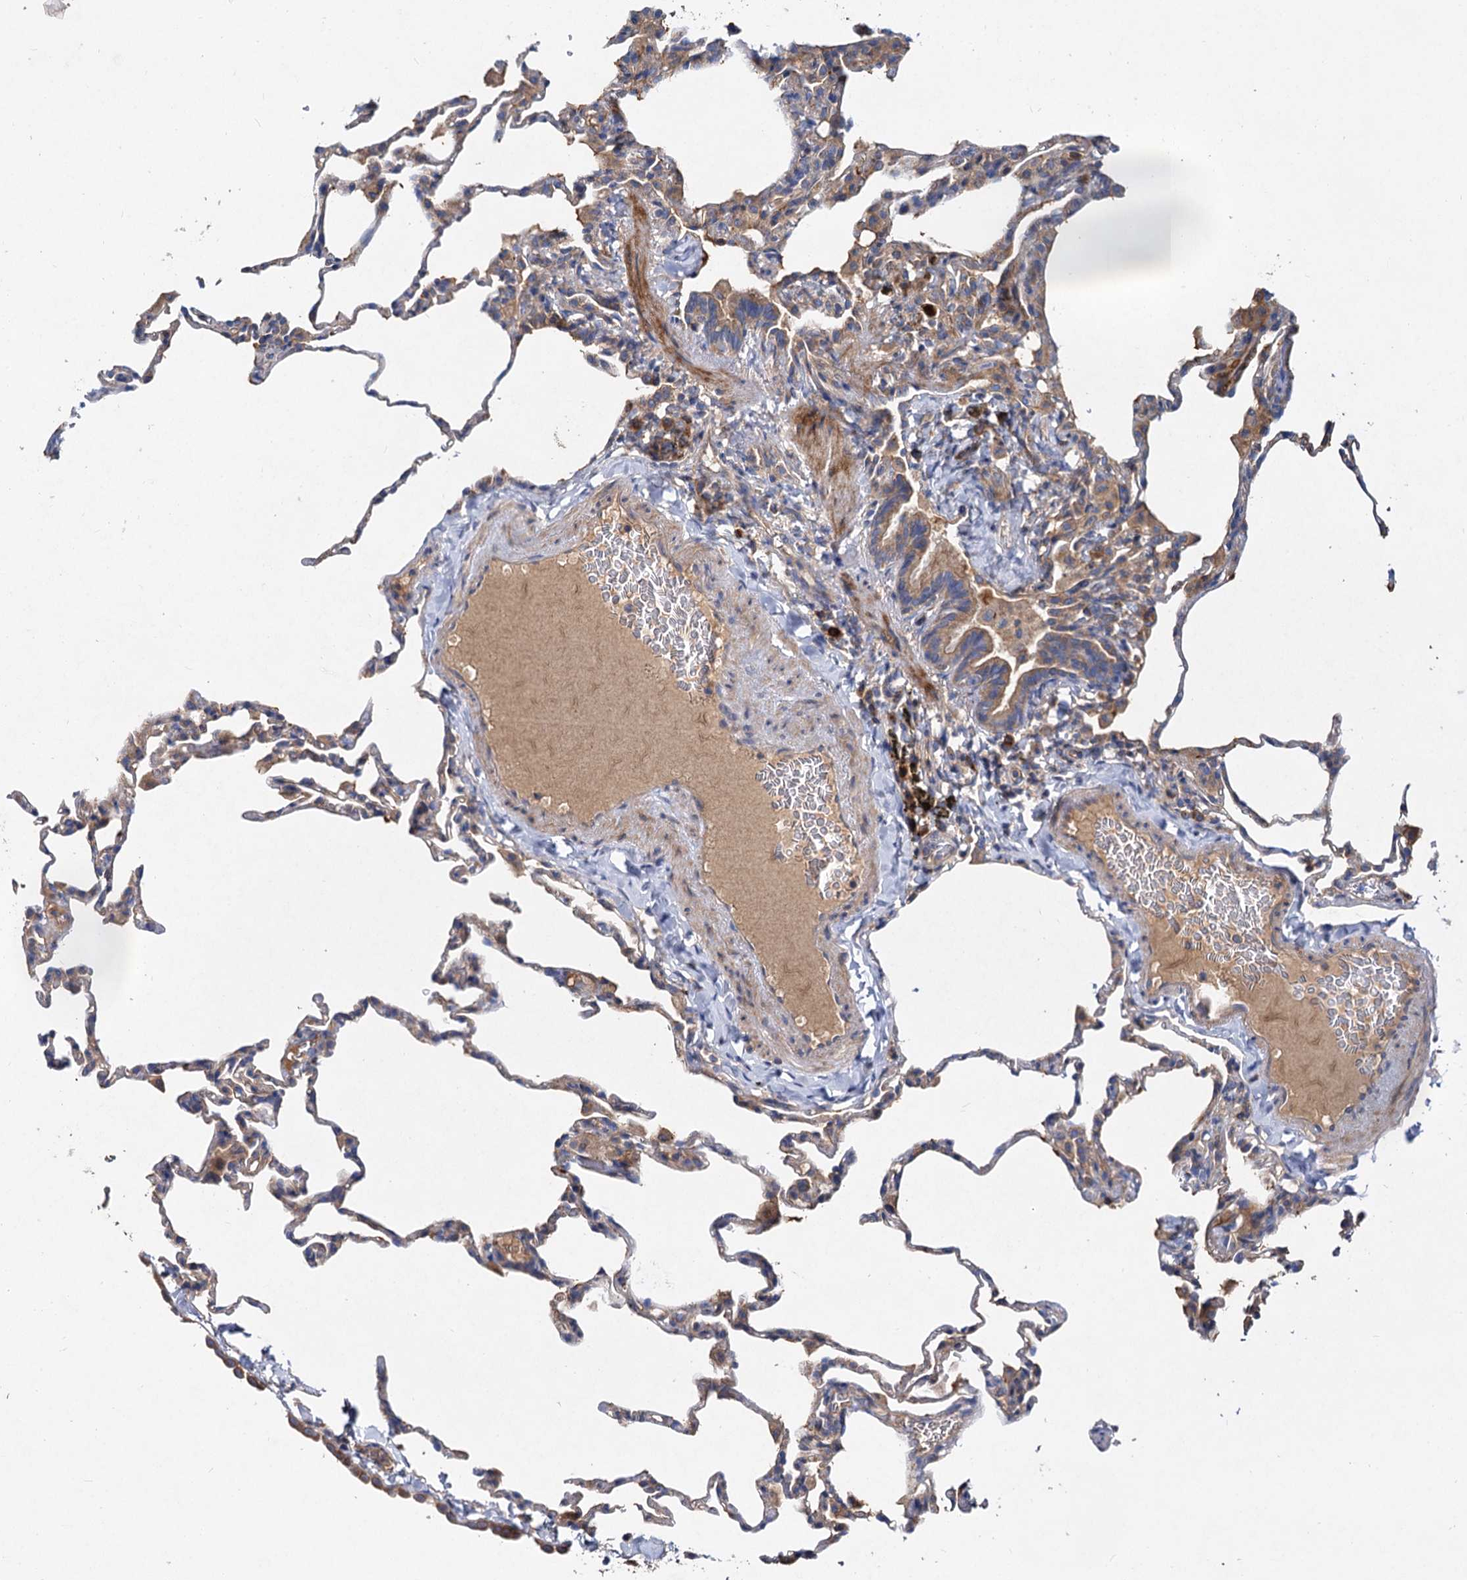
{"staining": {"intensity": "weak", "quantity": "25%-75%", "location": "cytoplasmic/membranous"}, "tissue": "lung", "cell_type": "Alveolar cells", "image_type": "normal", "snomed": [{"axis": "morphology", "description": "Normal tissue, NOS"}, {"axis": "topography", "description": "Lung"}], "caption": "Immunohistochemistry of benign human lung displays low levels of weak cytoplasmic/membranous staining in about 25%-75% of alveolar cells. (brown staining indicates protein expression, while blue staining denotes nuclei).", "gene": "ALKBH7", "patient": {"sex": "male", "age": 20}}